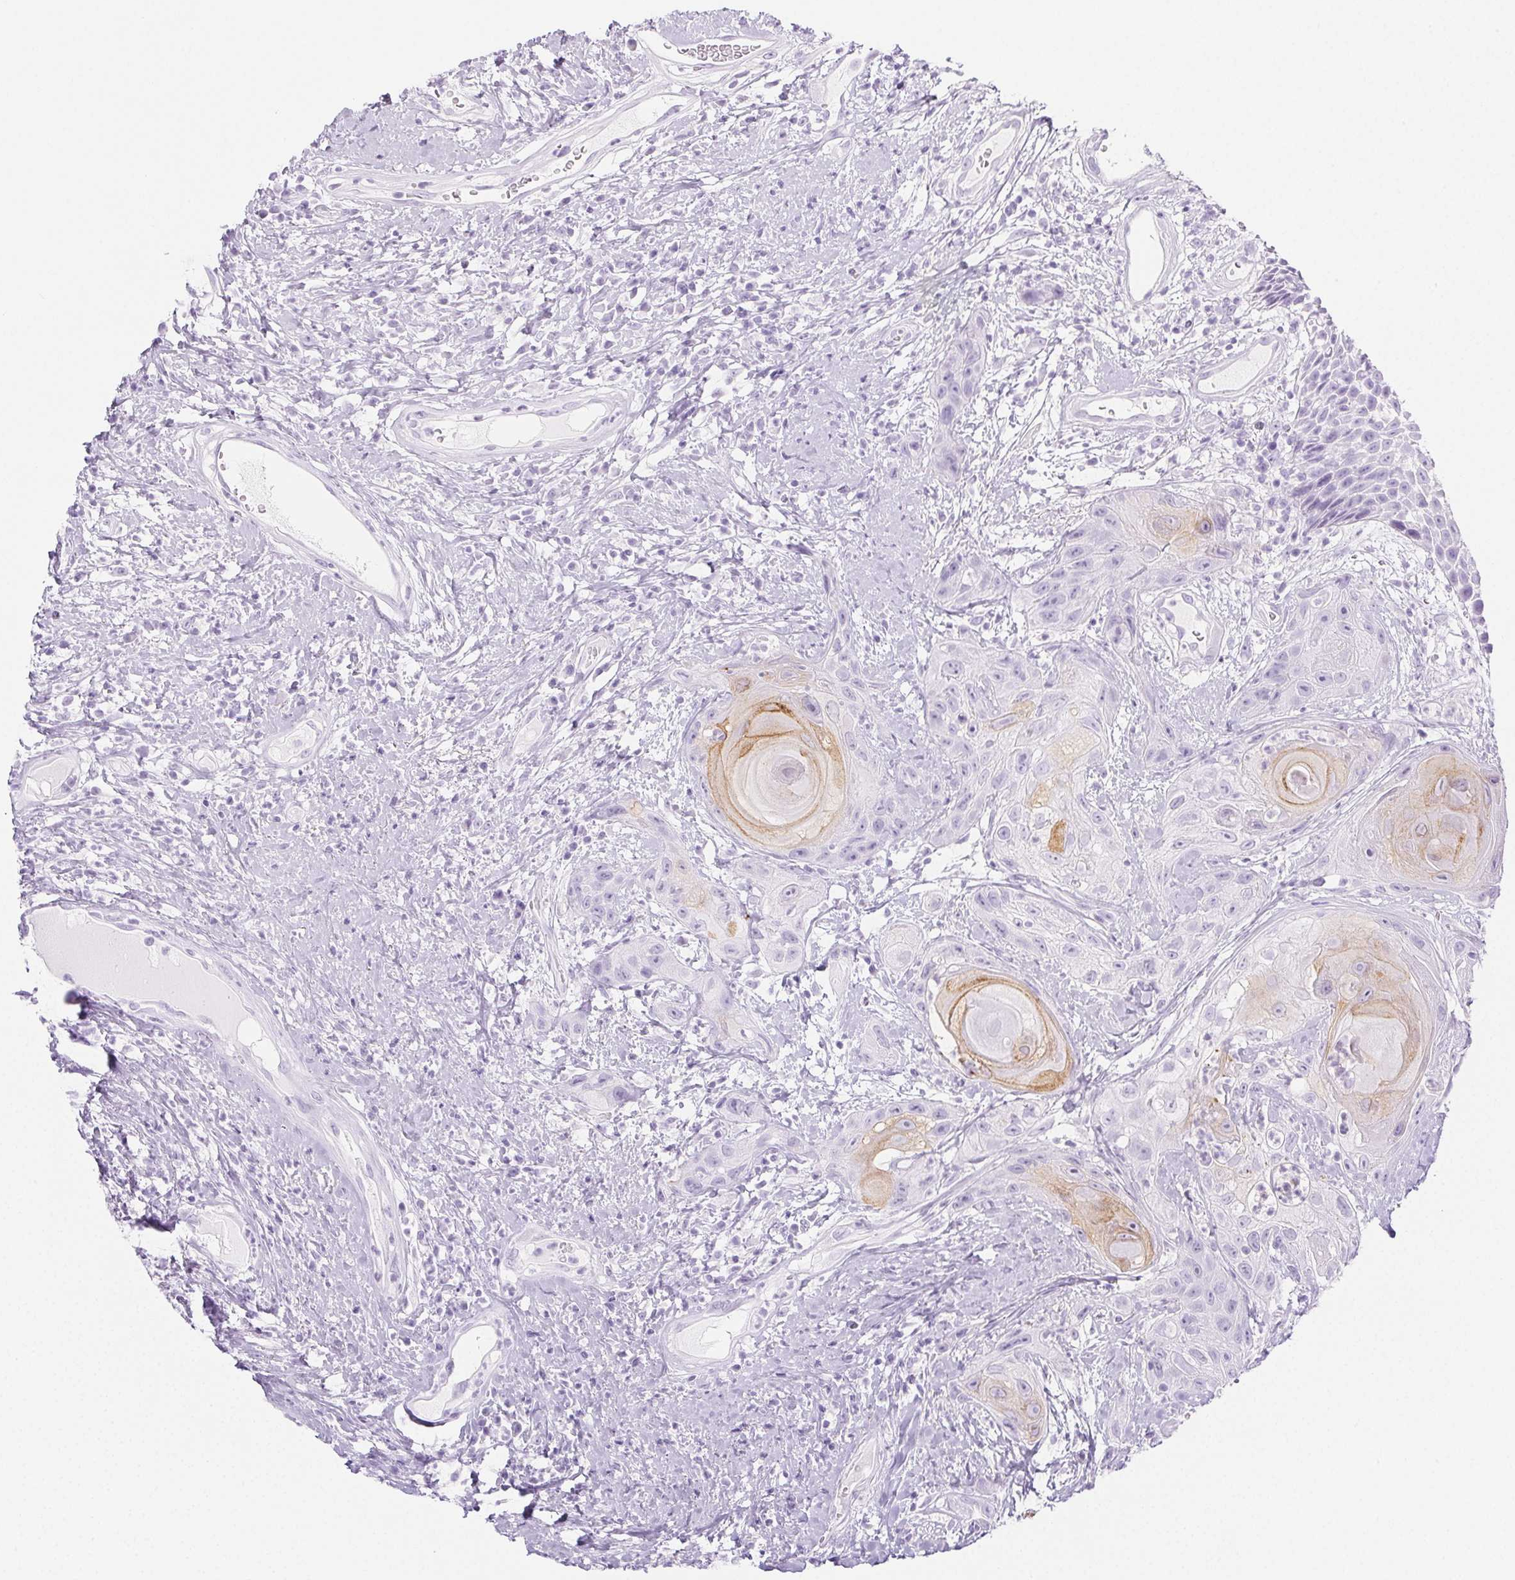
{"staining": {"intensity": "weak", "quantity": "<25%", "location": "cytoplasmic/membranous"}, "tissue": "head and neck cancer", "cell_type": "Tumor cells", "image_type": "cancer", "snomed": [{"axis": "morphology", "description": "Squamous cell carcinoma, NOS"}, {"axis": "topography", "description": "Head-Neck"}], "caption": "DAB (3,3'-diaminobenzidine) immunohistochemical staining of human squamous cell carcinoma (head and neck) displays no significant staining in tumor cells. (DAB immunohistochemistry with hematoxylin counter stain).", "gene": "PI3", "patient": {"sex": "male", "age": 57}}